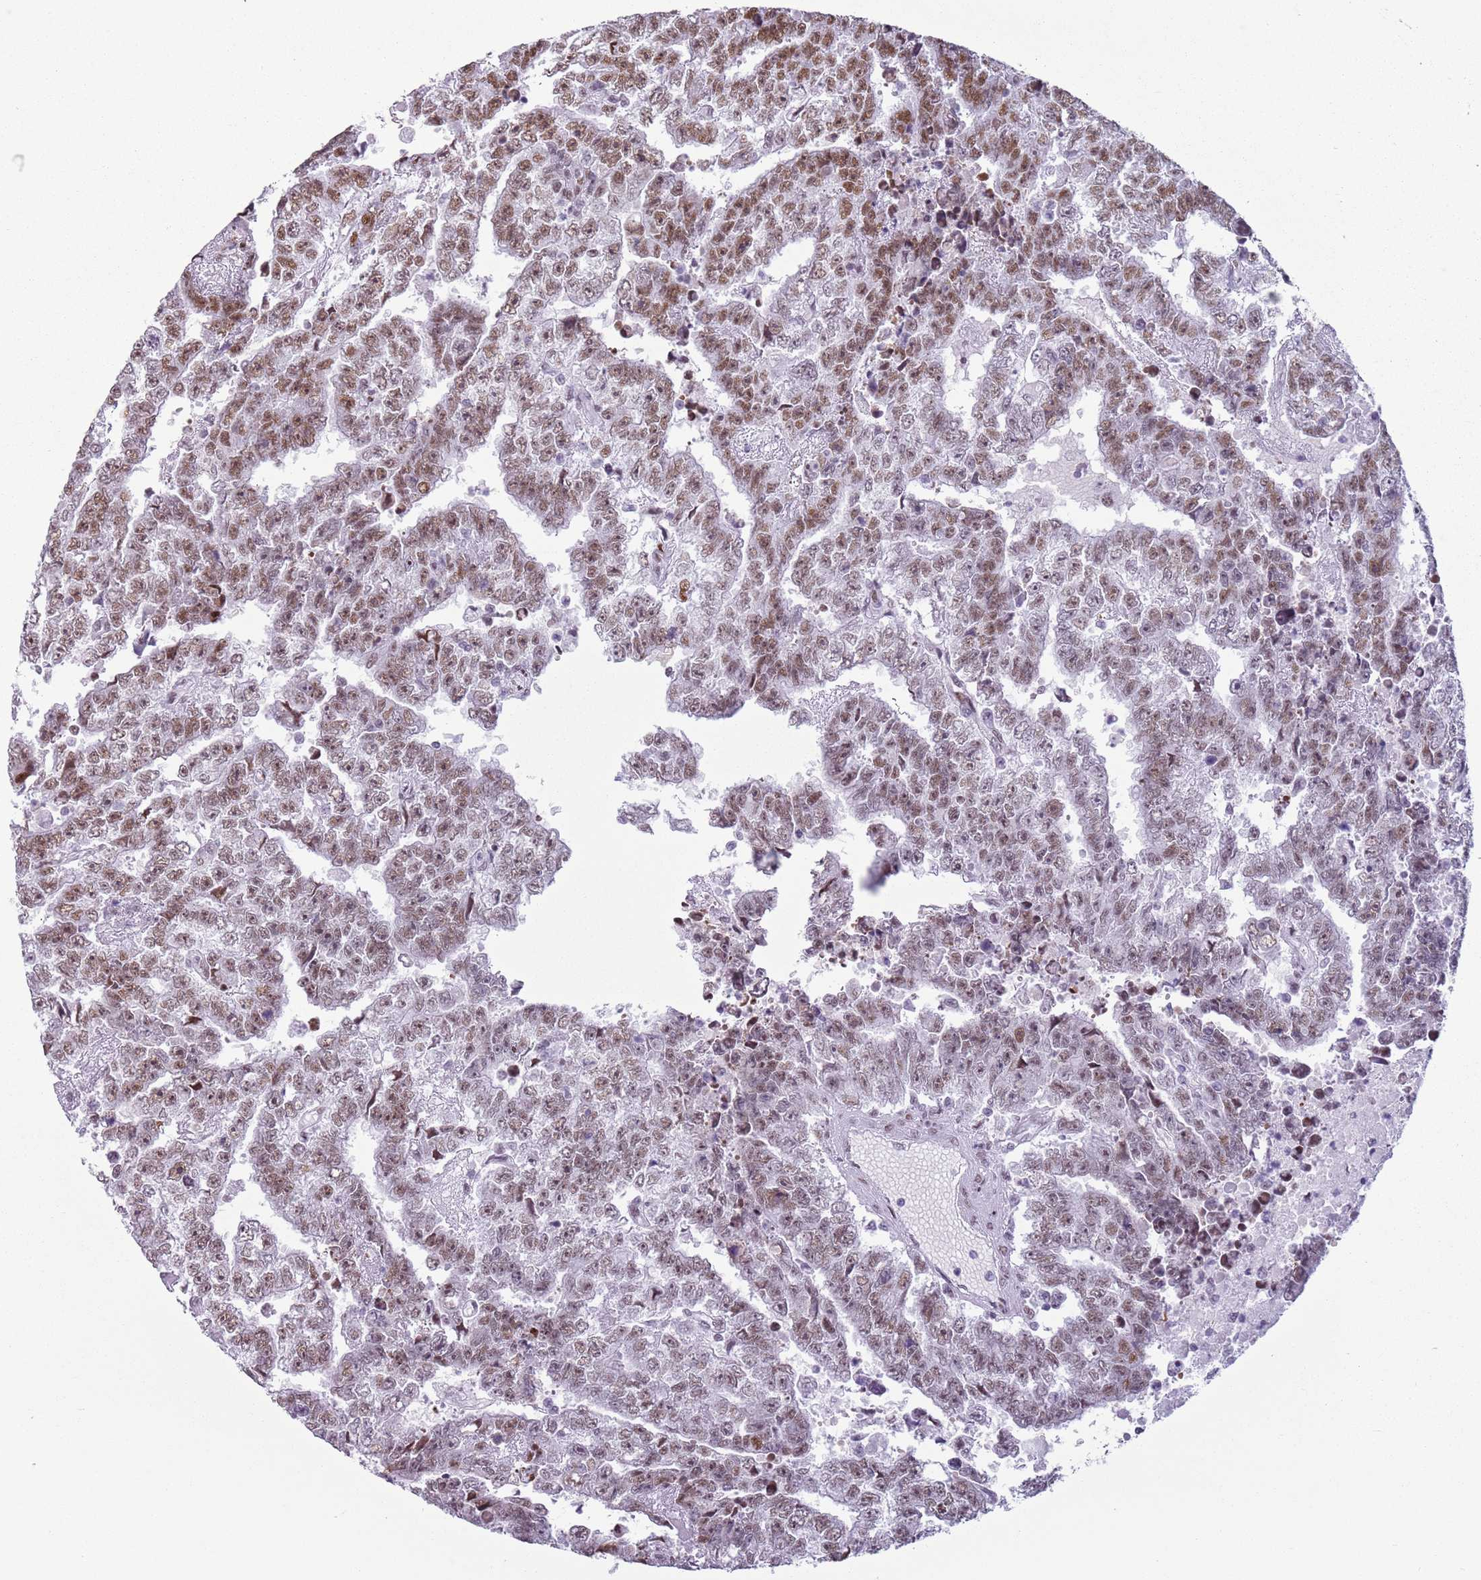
{"staining": {"intensity": "moderate", "quantity": ">75%", "location": "nuclear"}, "tissue": "testis cancer", "cell_type": "Tumor cells", "image_type": "cancer", "snomed": [{"axis": "morphology", "description": "Carcinoma, Embryonal, NOS"}, {"axis": "topography", "description": "Testis"}], "caption": "DAB (3,3'-diaminobenzidine) immunohistochemical staining of human testis embryonal carcinoma exhibits moderate nuclear protein staining in approximately >75% of tumor cells. (IHC, brightfield microscopy, high magnification).", "gene": "FAM104B", "patient": {"sex": "male", "age": 25}}